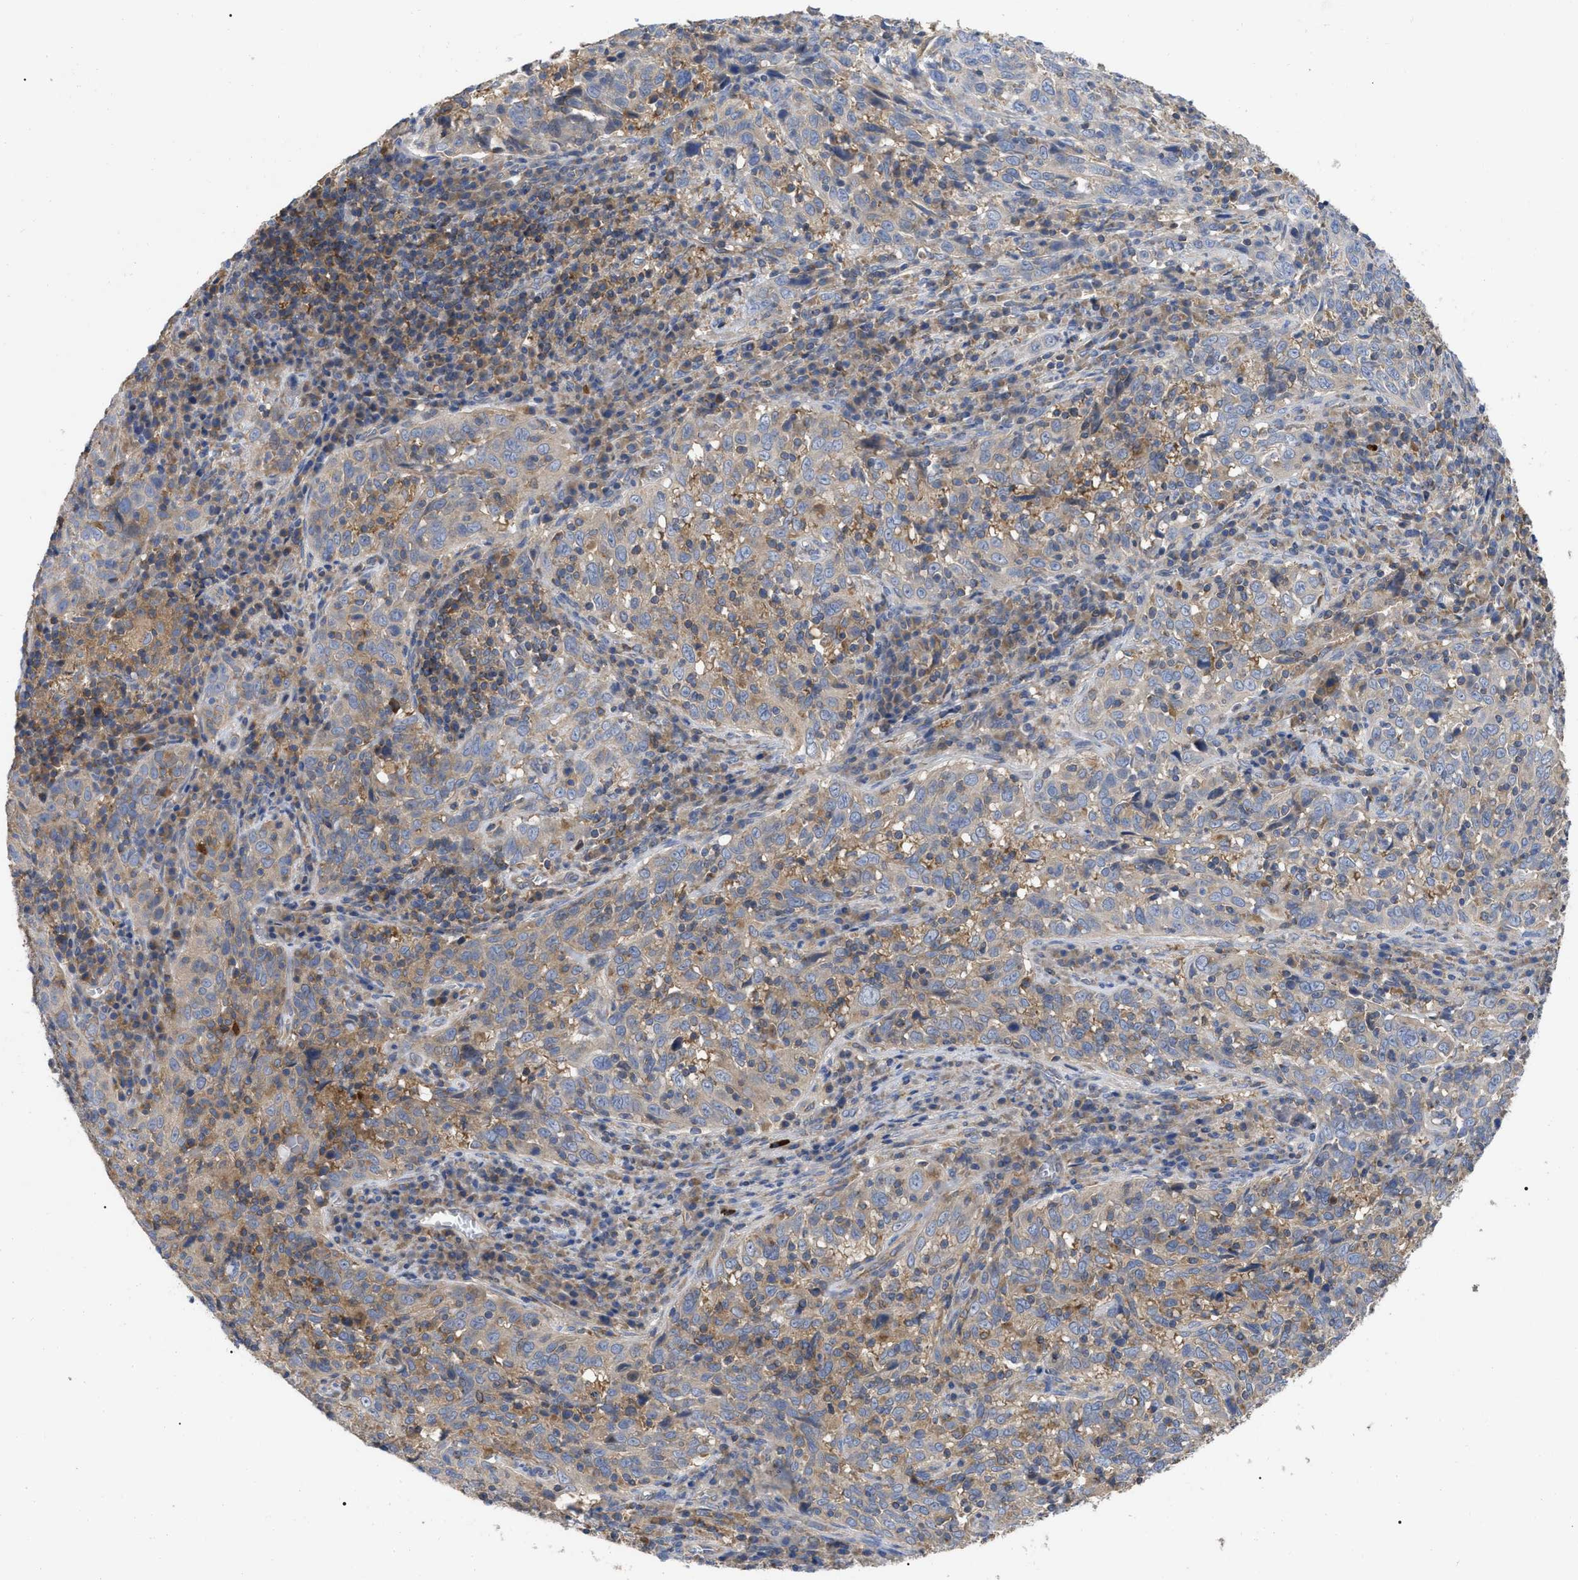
{"staining": {"intensity": "weak", "quantity": "25%-75%", "location": "cytoplasmic/membranous"}, "tissue": "cervical cancer", "cell_type": "Tumor cells", "image_type": "cancer", "snomed": [{"axis": "morphology", "description": "Squamous cell carcinoma, NOS"}, {"axis": "topography", "description": "Cervix"}], "caption": "Protein analysis of squamous cell carcinoma (cervical) tissue shows weak cytoplasmic/membranous positivity in approximately 25%-75% of tumor cells.", "gene": "RAP1GDS1", "patient": {"sex": "female", "age": 46}}